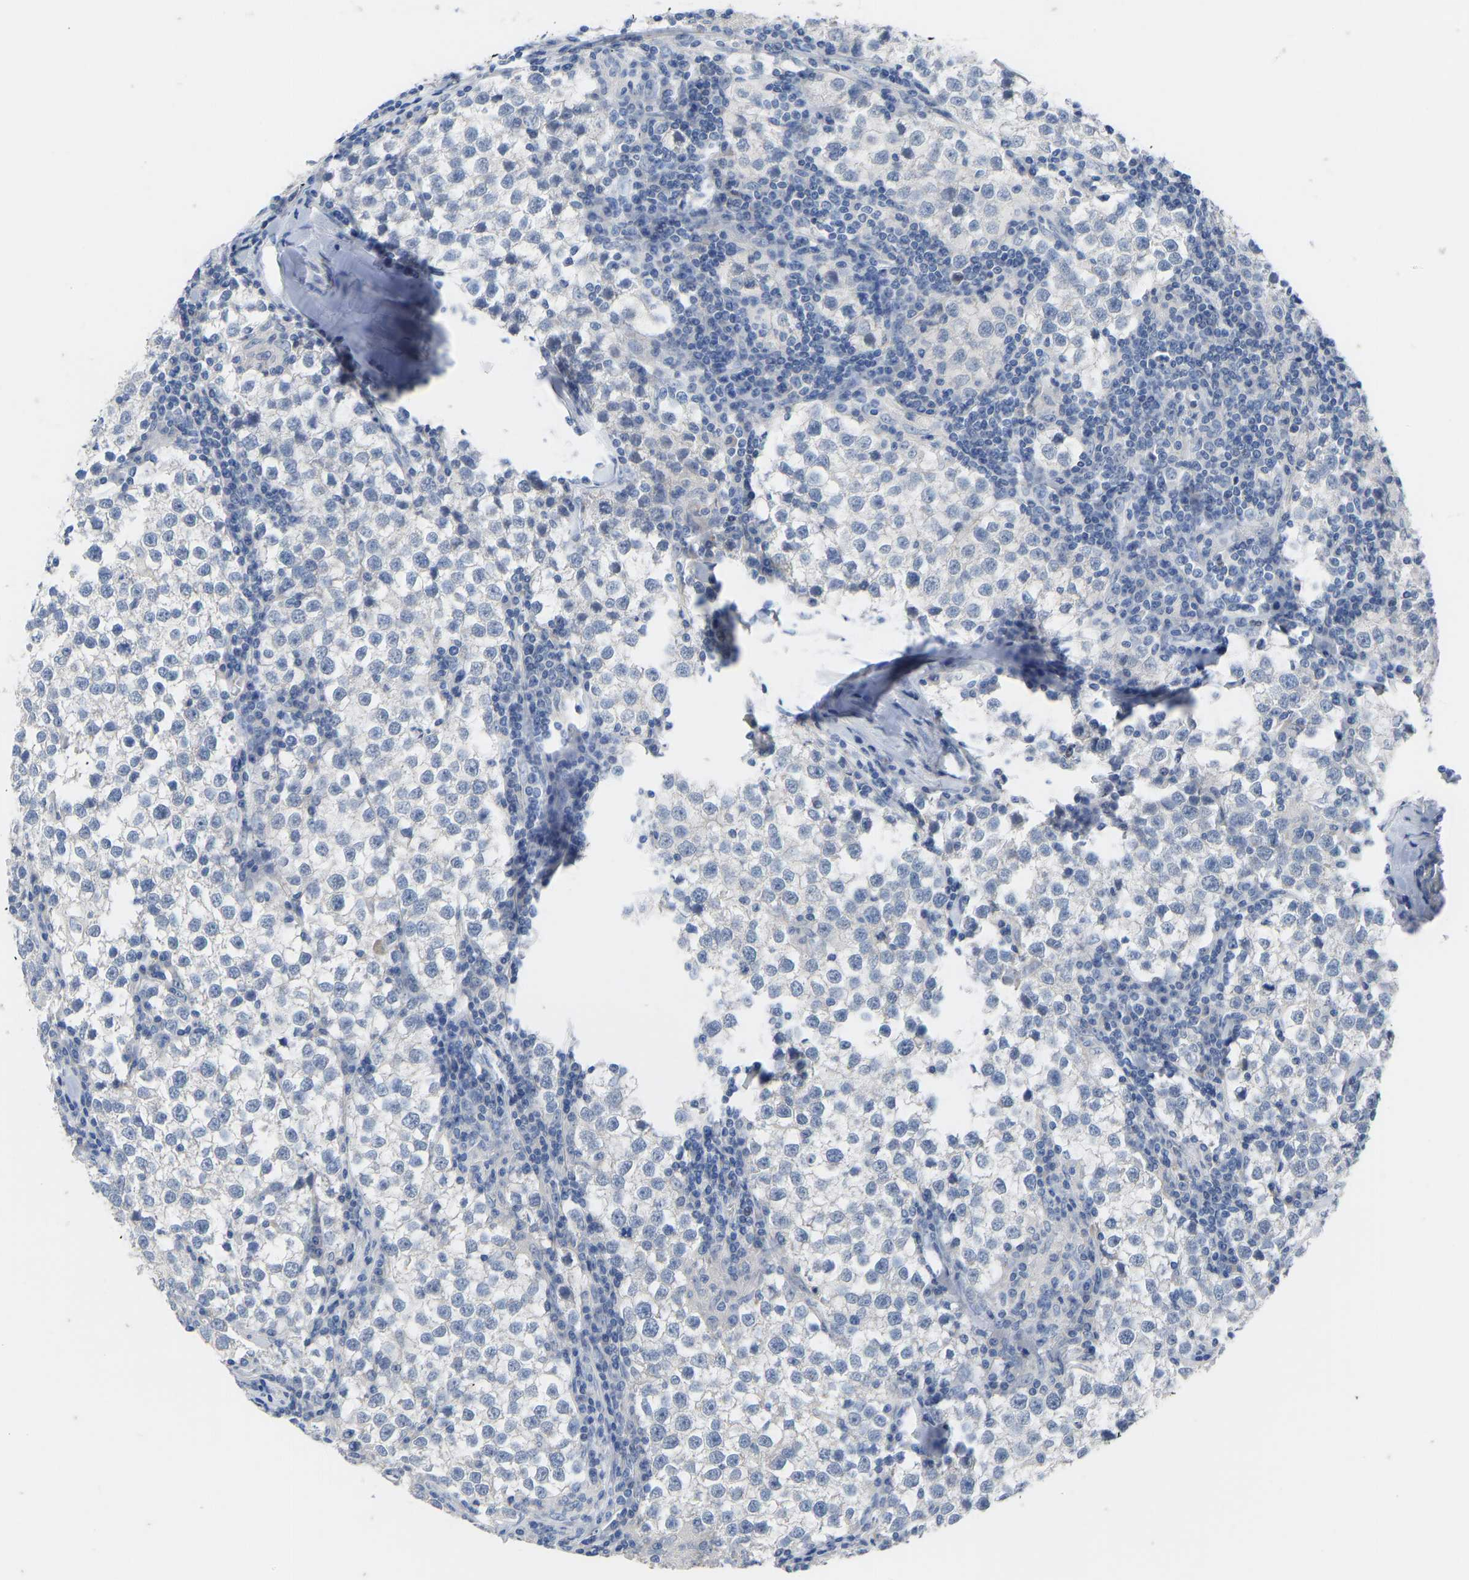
{"staining": {"intensity": "negative", "quantity": "none", "location": "none"}, "tissue": "testis cancer", "cell_type": "Tumor cells", "image_type": "cancer", "snomed": [{"axis": "morphology", "description": "Seminoma, NOS"}, {"axis": "morphology", "description": "Carcinoma, Embryonal, NOS"}, {"axis": "topography", "description": "Testis"}], "caption": "Testis seminoma was stained to show a protein in brown. There is no significant expression in tumor cells.", "gene": "OLIG2", "patient": {"sex": "male", "age": 36}}